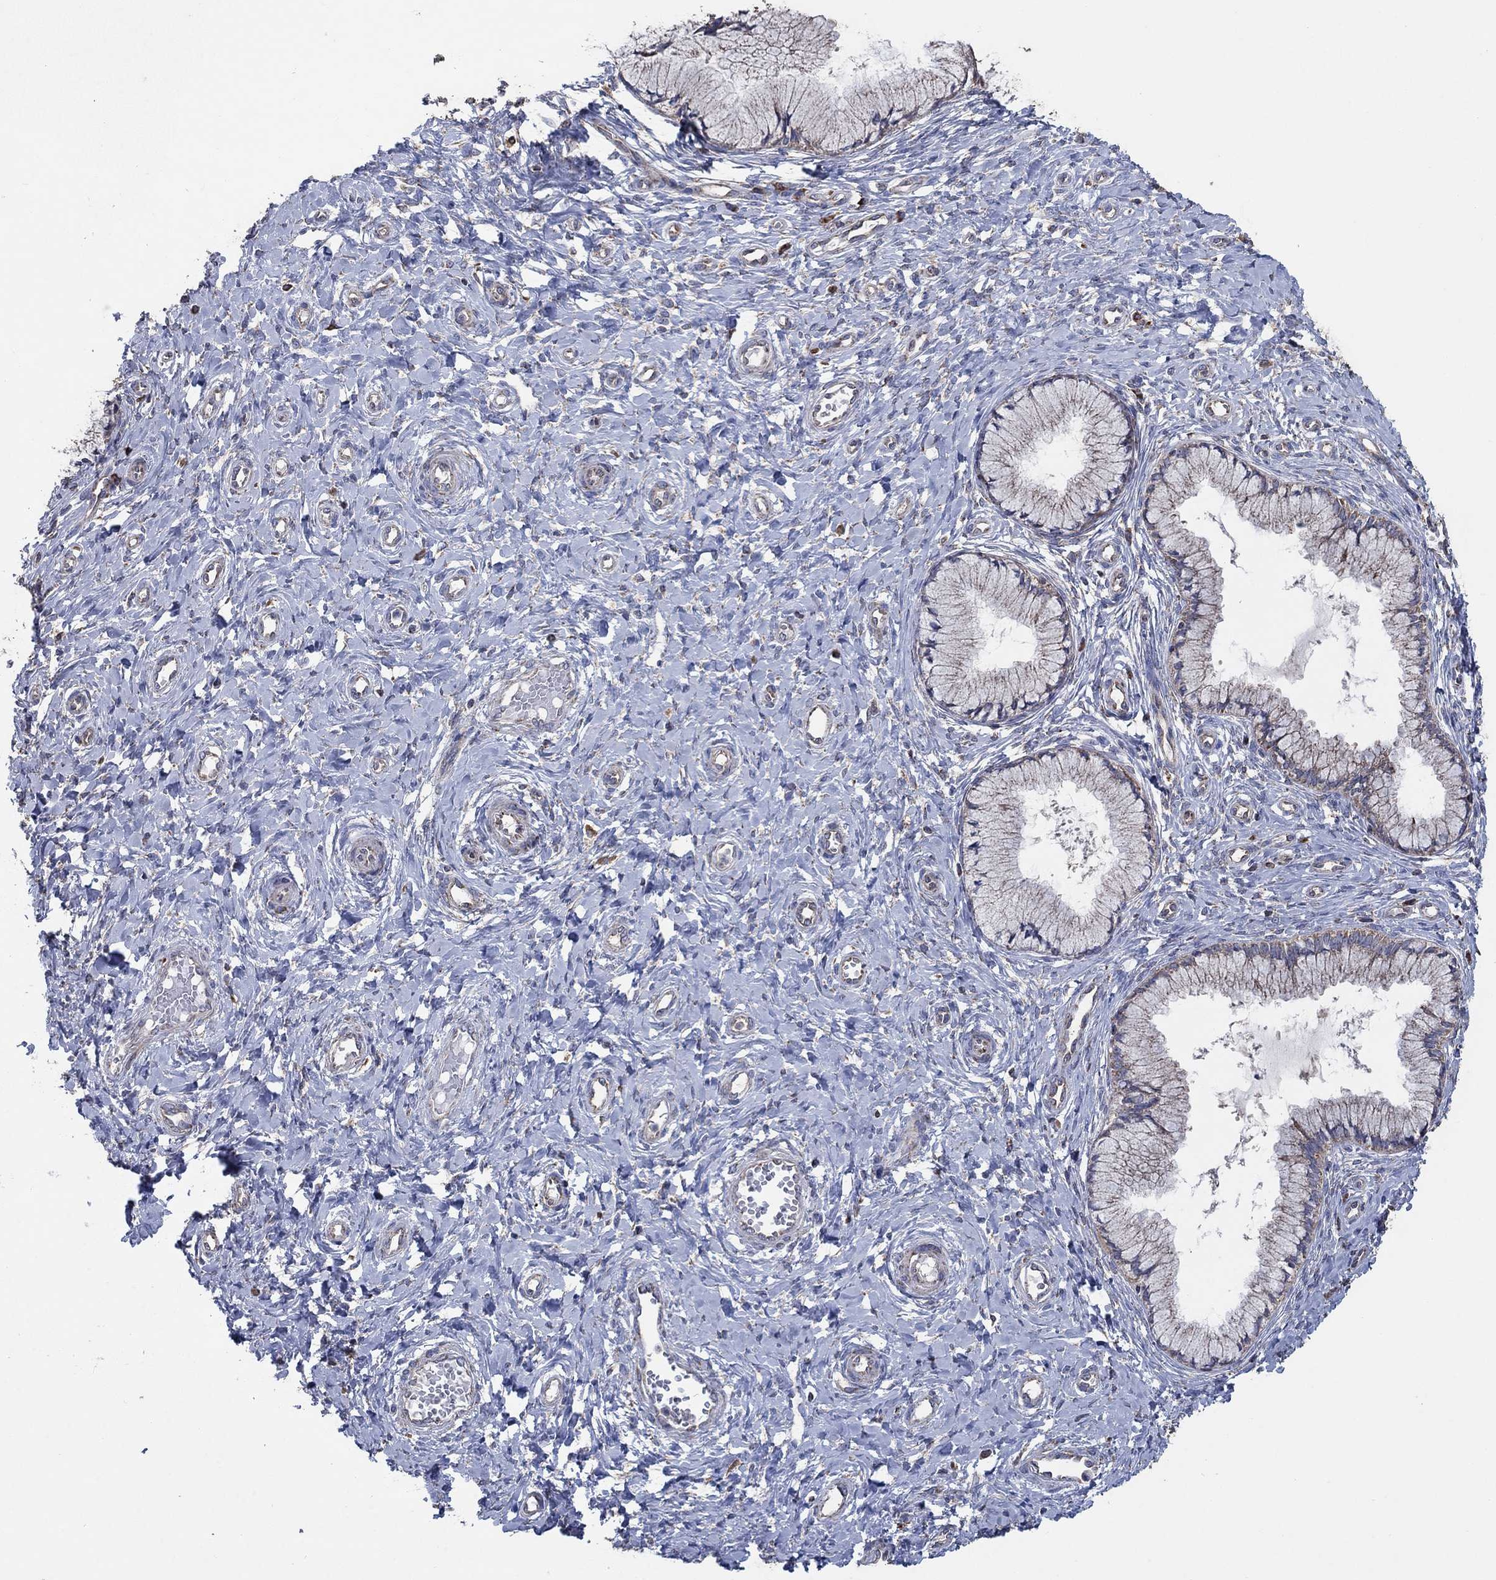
{"staining": {"intensity": "weak", "quantity": "<25%", "location": "cytoplasmic/membranous"}, "tissue": "cervix", "cell_type": "Glandular cells", "image_type": "normal", "snomed": [{"axis": "morphology", "description": "Normal tissue, NOS"}, {"axis": "topography", "description": "Cervix"}], "caption": "An image of human cervix is negative for staining in glandular cells. Brightfield microscopy of immunohistochemistry (IHC) stained with DAB (3,3'-diaminobenzidine) (brown) and hematoxylin (blue), captured at high magnification.", "gene": "NCEH1", "patient": {"sex": "female", "age": 37}}